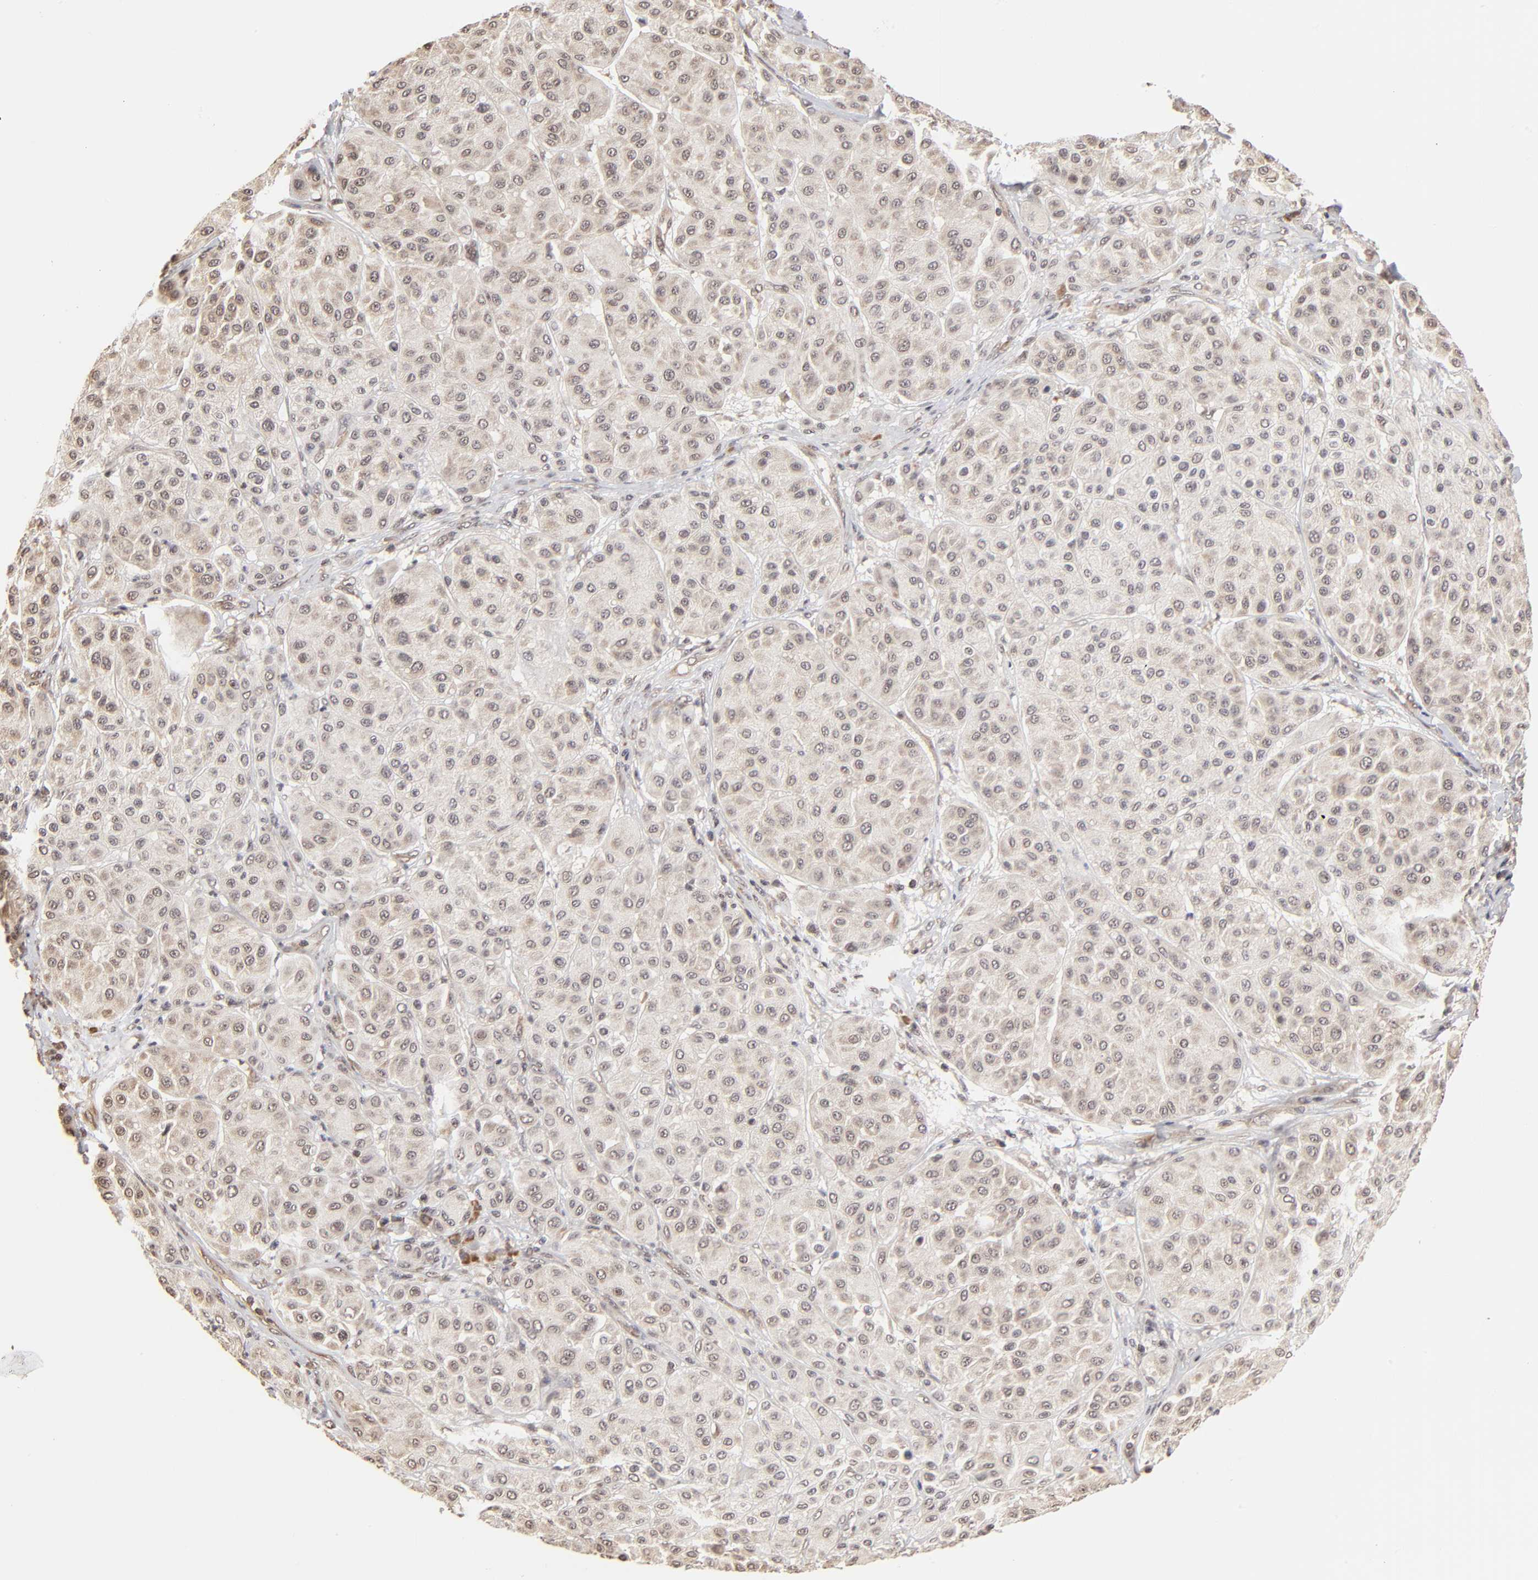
{"staining": {"intensity": "weak", "quantity": "<25%", "location": "cytoplasmic/membranous,nuclear"}, "tissue": "melanoma", "cell_type": "Tumor cells", "image_type": "cancer", "snomed": [{"axis": "morphology", "description": "Normal tissue, NOS"}, {"axis": "morphology", "description": "Malignant melanoma, Metastatic site"}, {"axis": "topography", "description": "Skin"}], "caption": "IHC photomicrograph of malignant melanoma (metastatic site) stained for a protein (brown), which shows no expression in tumor cells. (DAB (3,3'-diaminobenzidine) immunohistochemistry (IHC) visualized using brightfield microscopy, high magnification).", "gene": "BRPF1", "patient": {"sex": "male", "age": 41}}